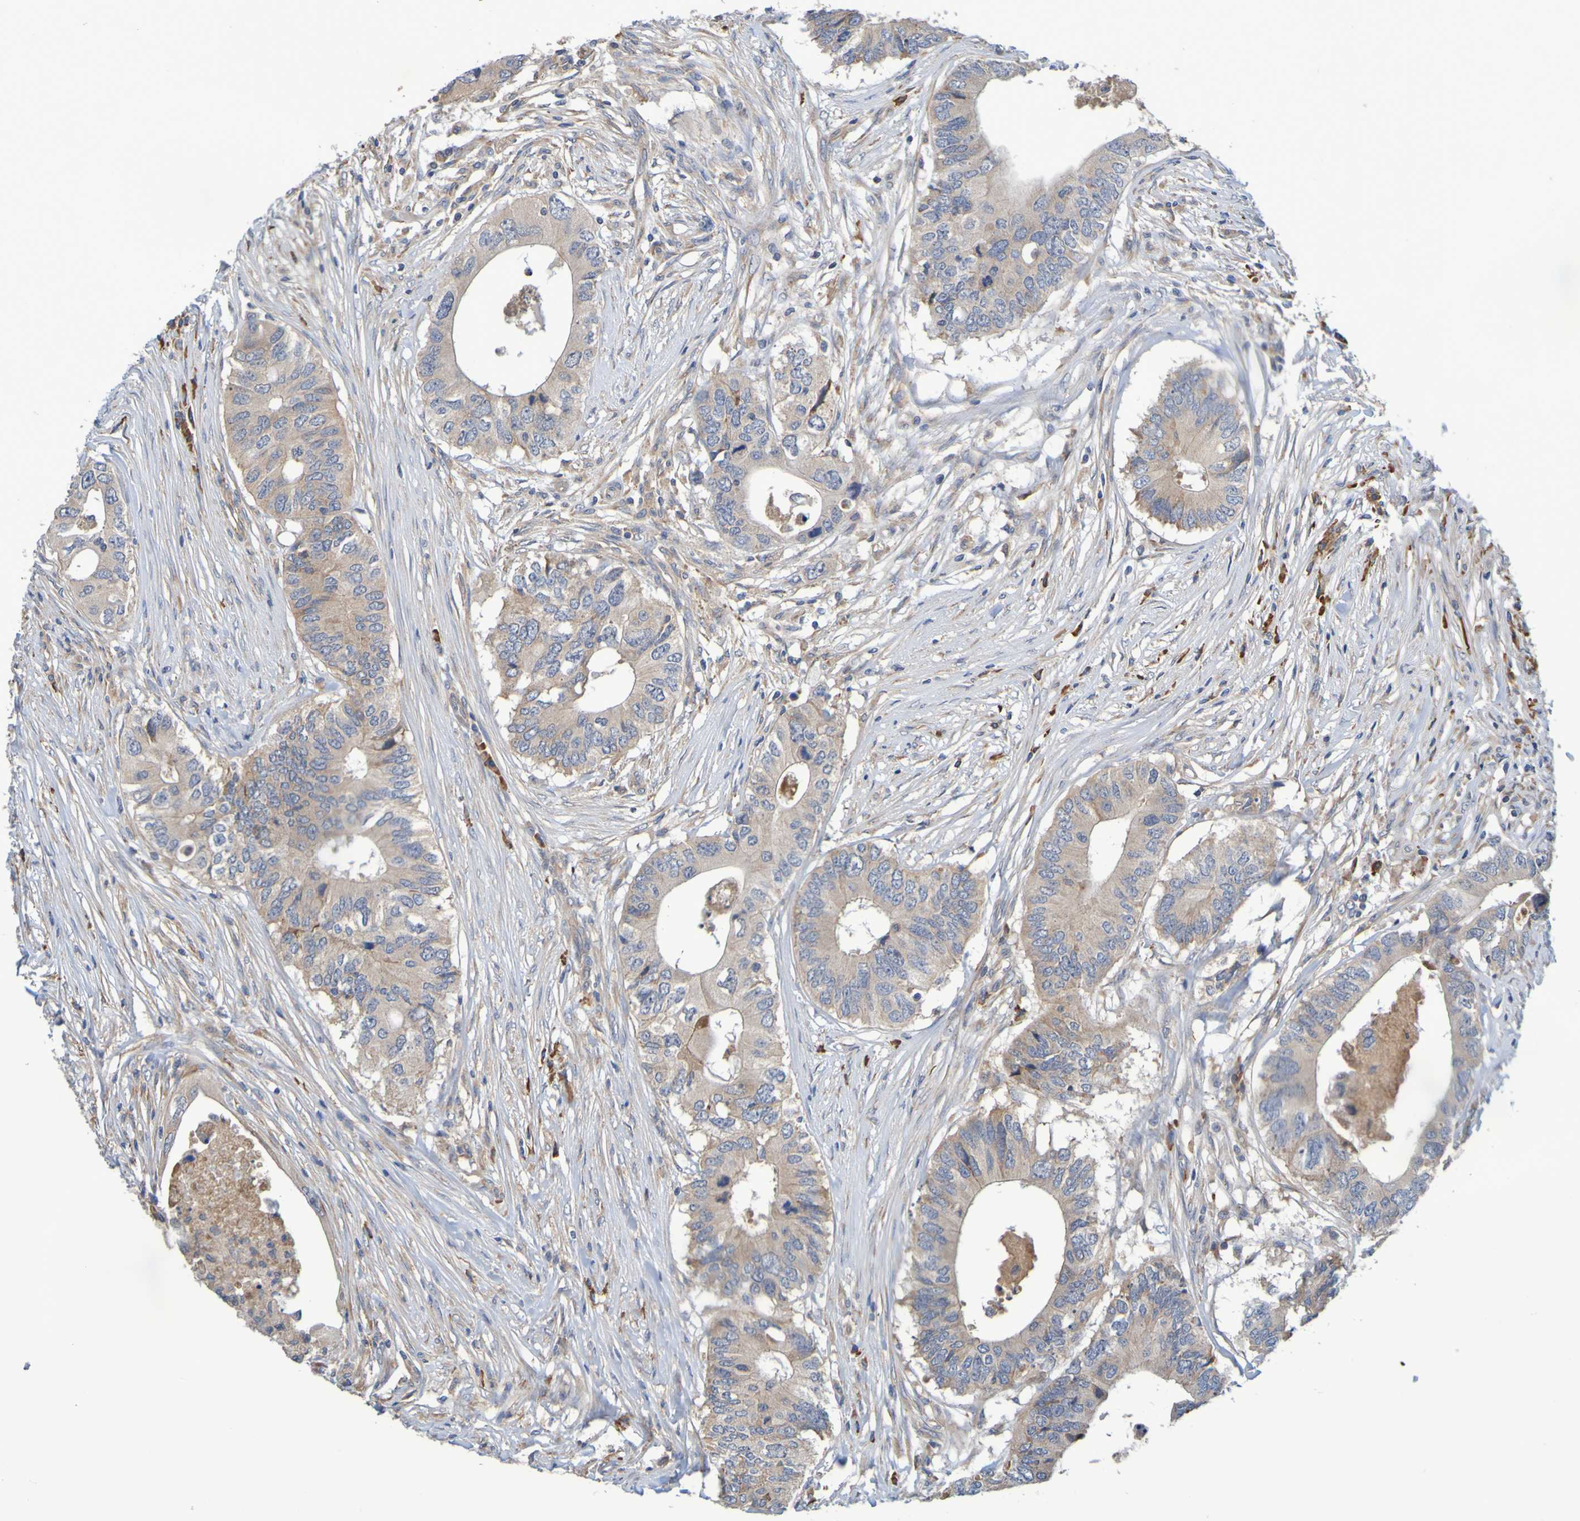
{"staining": {"intensity": "weak", "quantity": ">75%", "location": "cytoplasmic/membranous"}, "tissue": "colorectal cancer", "cell_type": "Tumor cells", "image_type": "cancer", "snomed": [{"axis": "morphology", "description": "Adenocarcinoma, NOS"}, {"axis": "topography", "description": "Colon"}], "caption": "An IHC micrograph of neoplastic tissue is shown. Protein staining in brown highlights weak cytoplasmic/membranous positivity in colorectal adenocarcinoma within tumor cells. (IHC, brightfield microscopy, high magnification).", "gene": "CLDN18", "patient": {"sex": "male", "age": 71}}